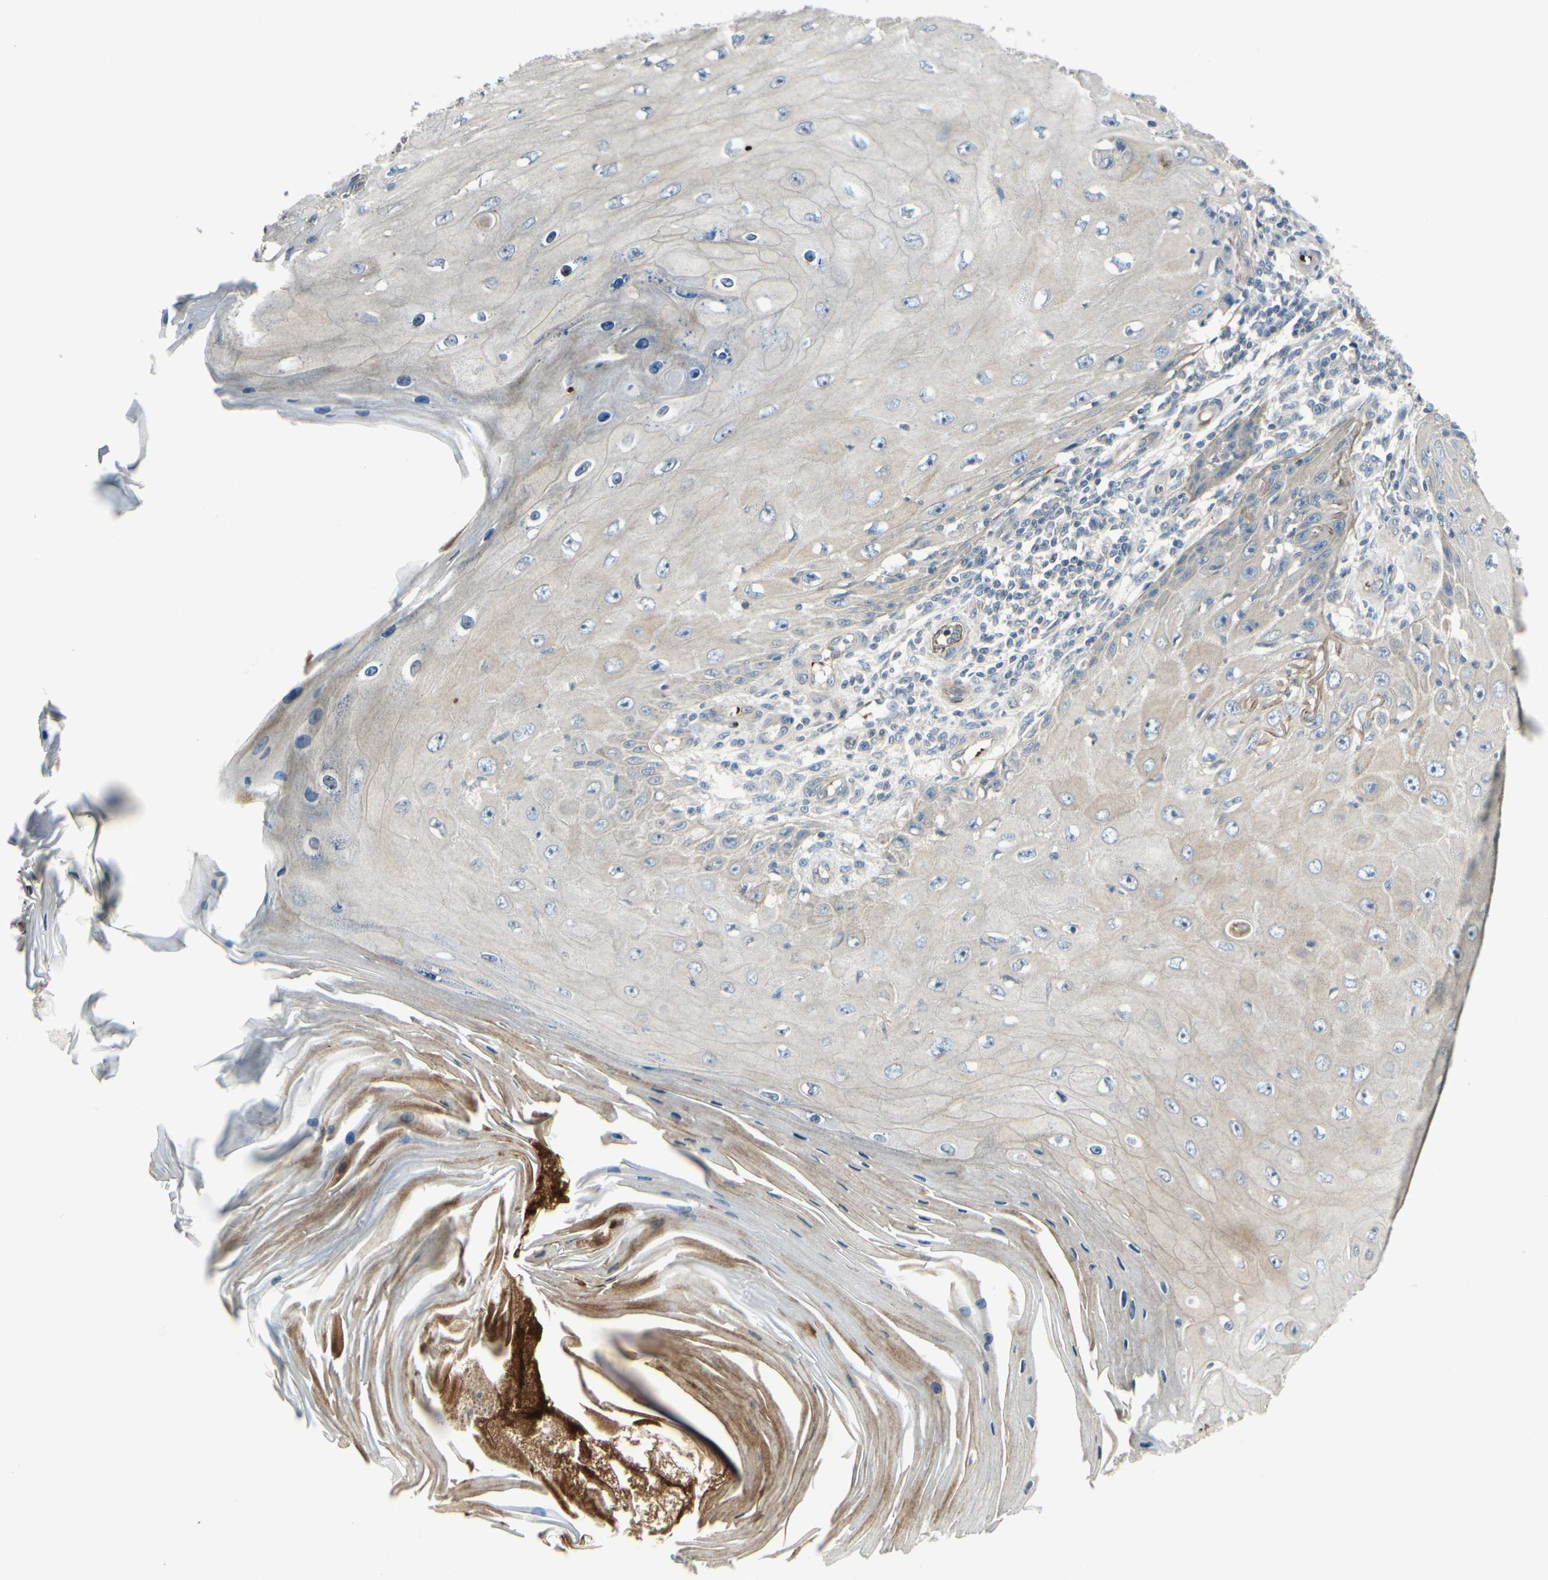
{"staining": {"intensity": "weak", "quantity": "25%-75%", "location": "cytoplasmic/membranous"}, "tissue": "skin cancer", "cell_type": "Tumor cells", "image_type": "cancer", "snomed": [{"axis": "morphology", "description": "Squamous cell carcinoma, NOS"}, {"axis": "topography", "description": "Skin"}], "caption": "A micrograph of human skin cancer (squamous cell carcinoma) stained for a protein shows weak cytoplasmic/membranous brown staining in tumor cells. The staining was performed using DAB (3,3'-diaminobenzidine), with brown indicating positive protein expression. Nuclei are stained blue with hematoxylin.", "gene": "PPP3CB", "patient": {"sex": "female", "age": 73}}